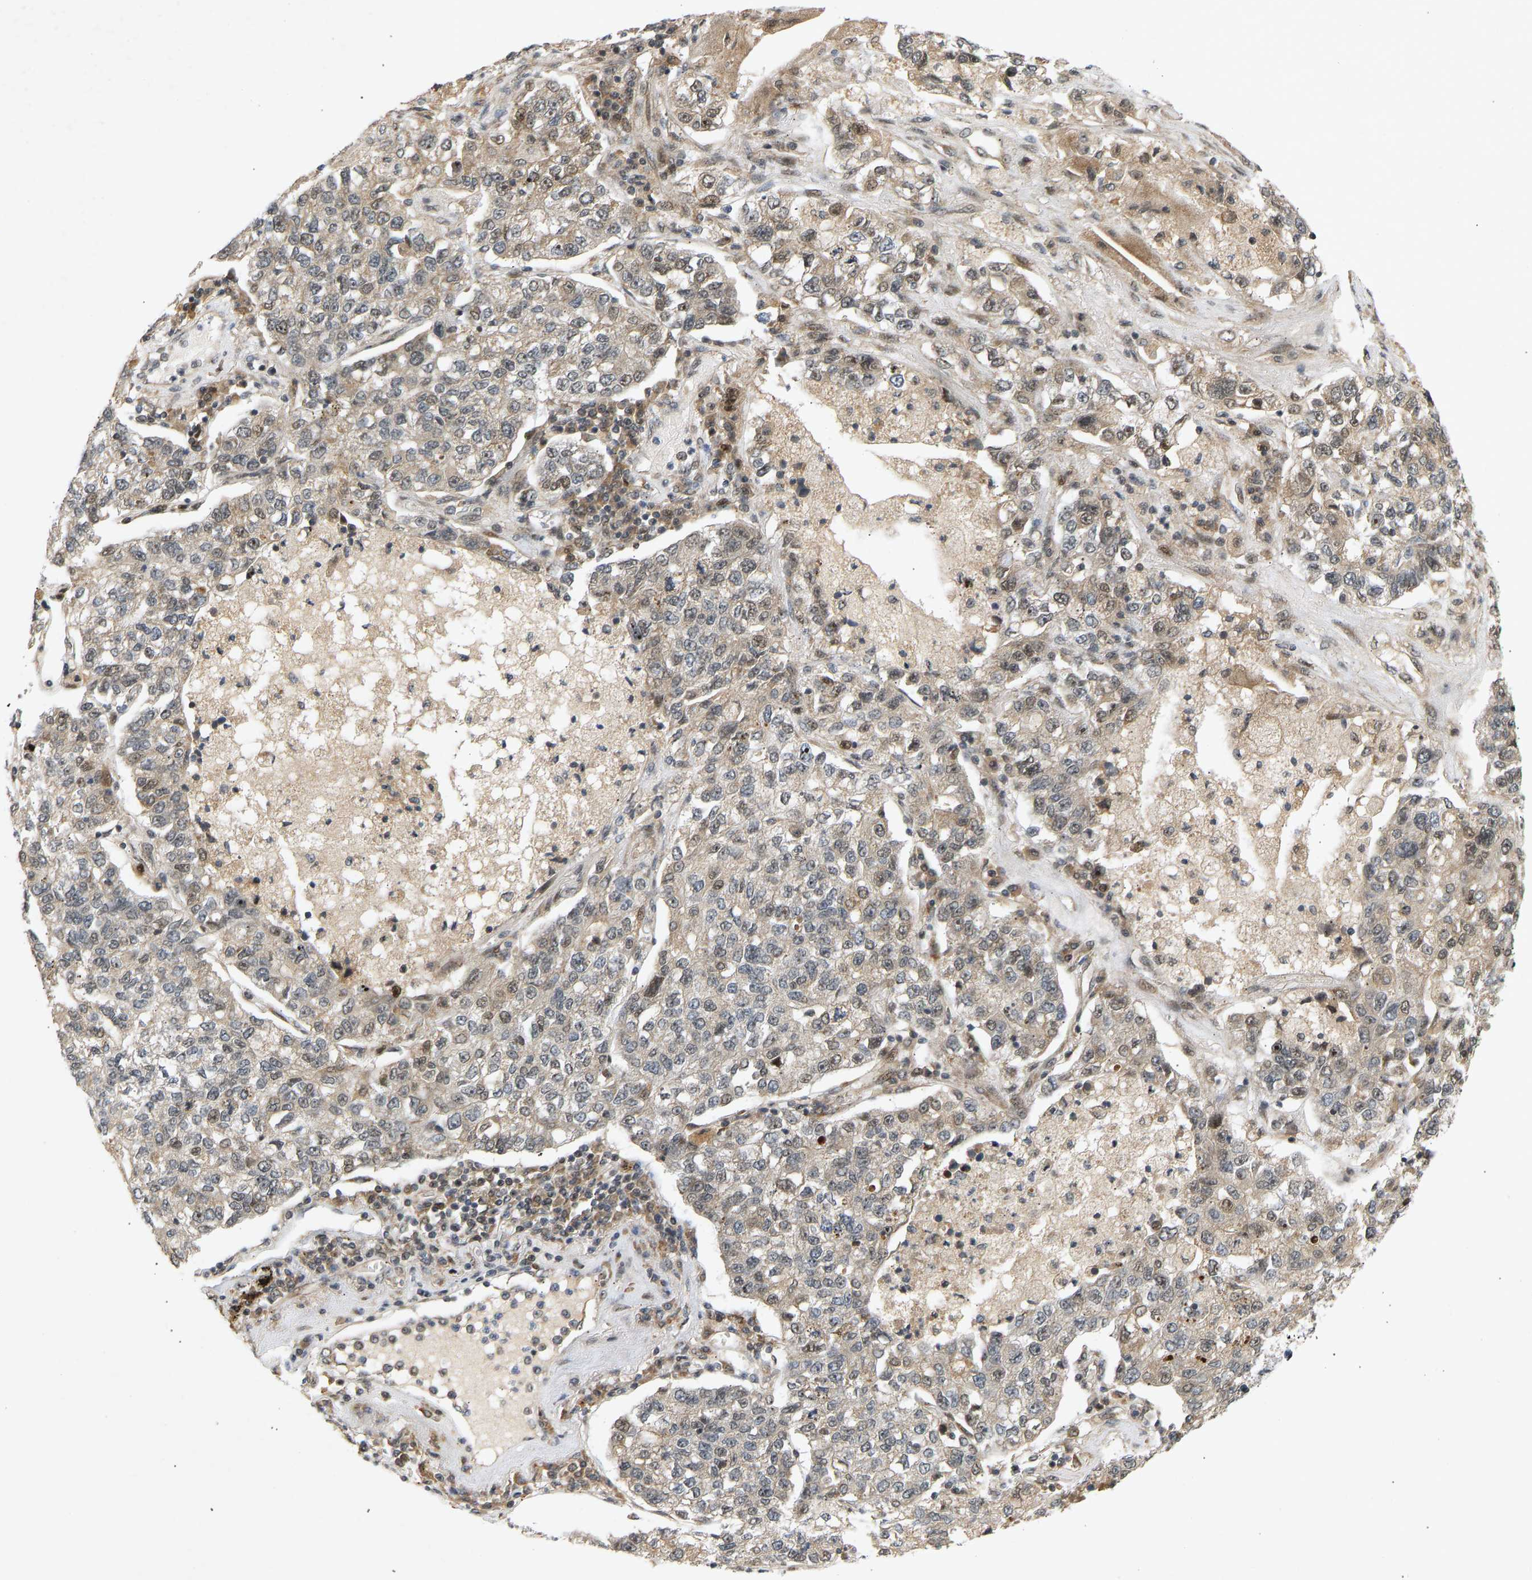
{"staining": {"intensity": "weak", "quantity": ">75%", "location": "cytoplasmic/membranous,nuclear"}, "tissue": "lung cancer", "cell_type": "Tumor cells", "image_type": "cancer", "snomed": [{"axis": "morphology", "description": "Adenocarcinoma, NOS"}, {"axis": "topography", "description": "Lung"}], "caption": "Tumor cells demonstrate low levels of weak cytoplasmic/membranous and nuclear staining in approximately >75% of cells in adenocarcinoma (lung).", "gene": "BAG1", "patient": {"sex": "male", "age": 49}}